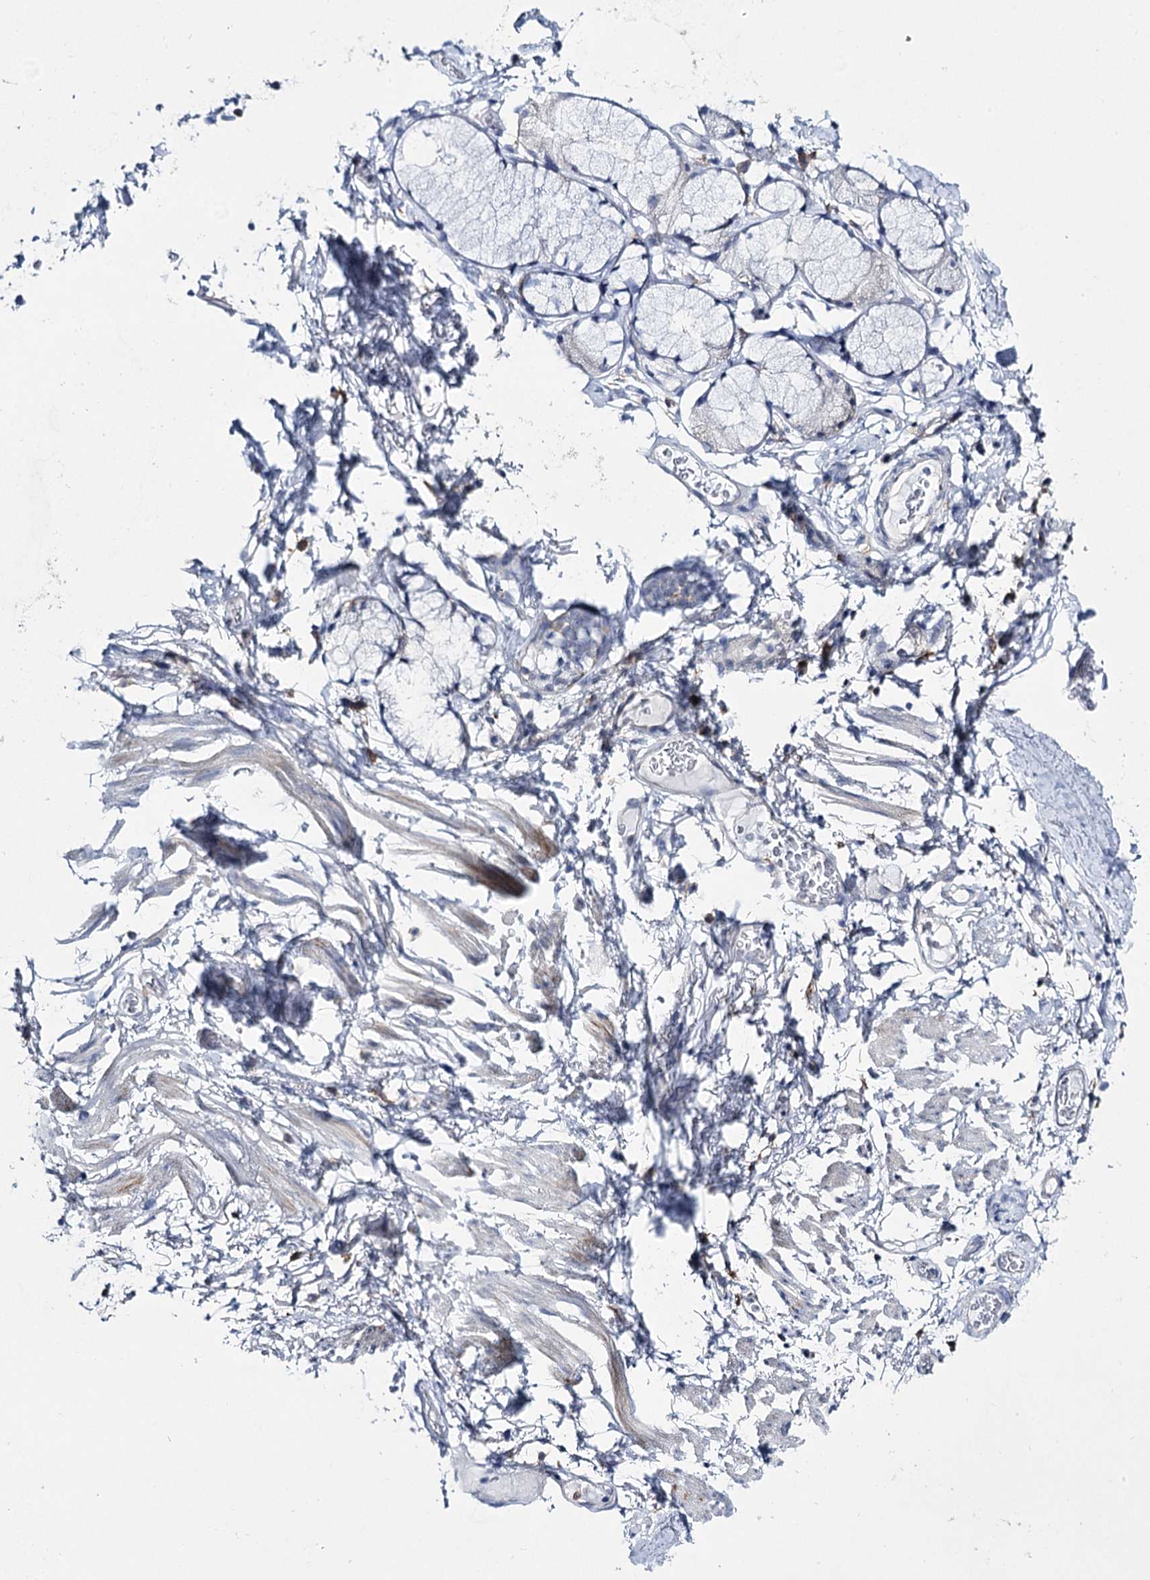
{"staining": {"intensity": "negative", "quantity": "none", "location": "none"}, "tissue": "adipose tissue", "cell_type": "Adipocytes", "image_type": "normal", "snomed": [{"axis": "morphology", "description": "Normal tissue, NOS"}, {"axis": "topography", "description": "Cartilage tissue"}, {"axis": "topography", "description": "Bronchus"}], "caption": "Adipose tissue was stained to show a protein in brown. There is no significant staining in adipocytes. (Brightfield microscopy of DAB immunohistochemistry (IHC) at high magnification).", "gene": "CCDC88A", "patient": {"sex": "female", "age": 73}}